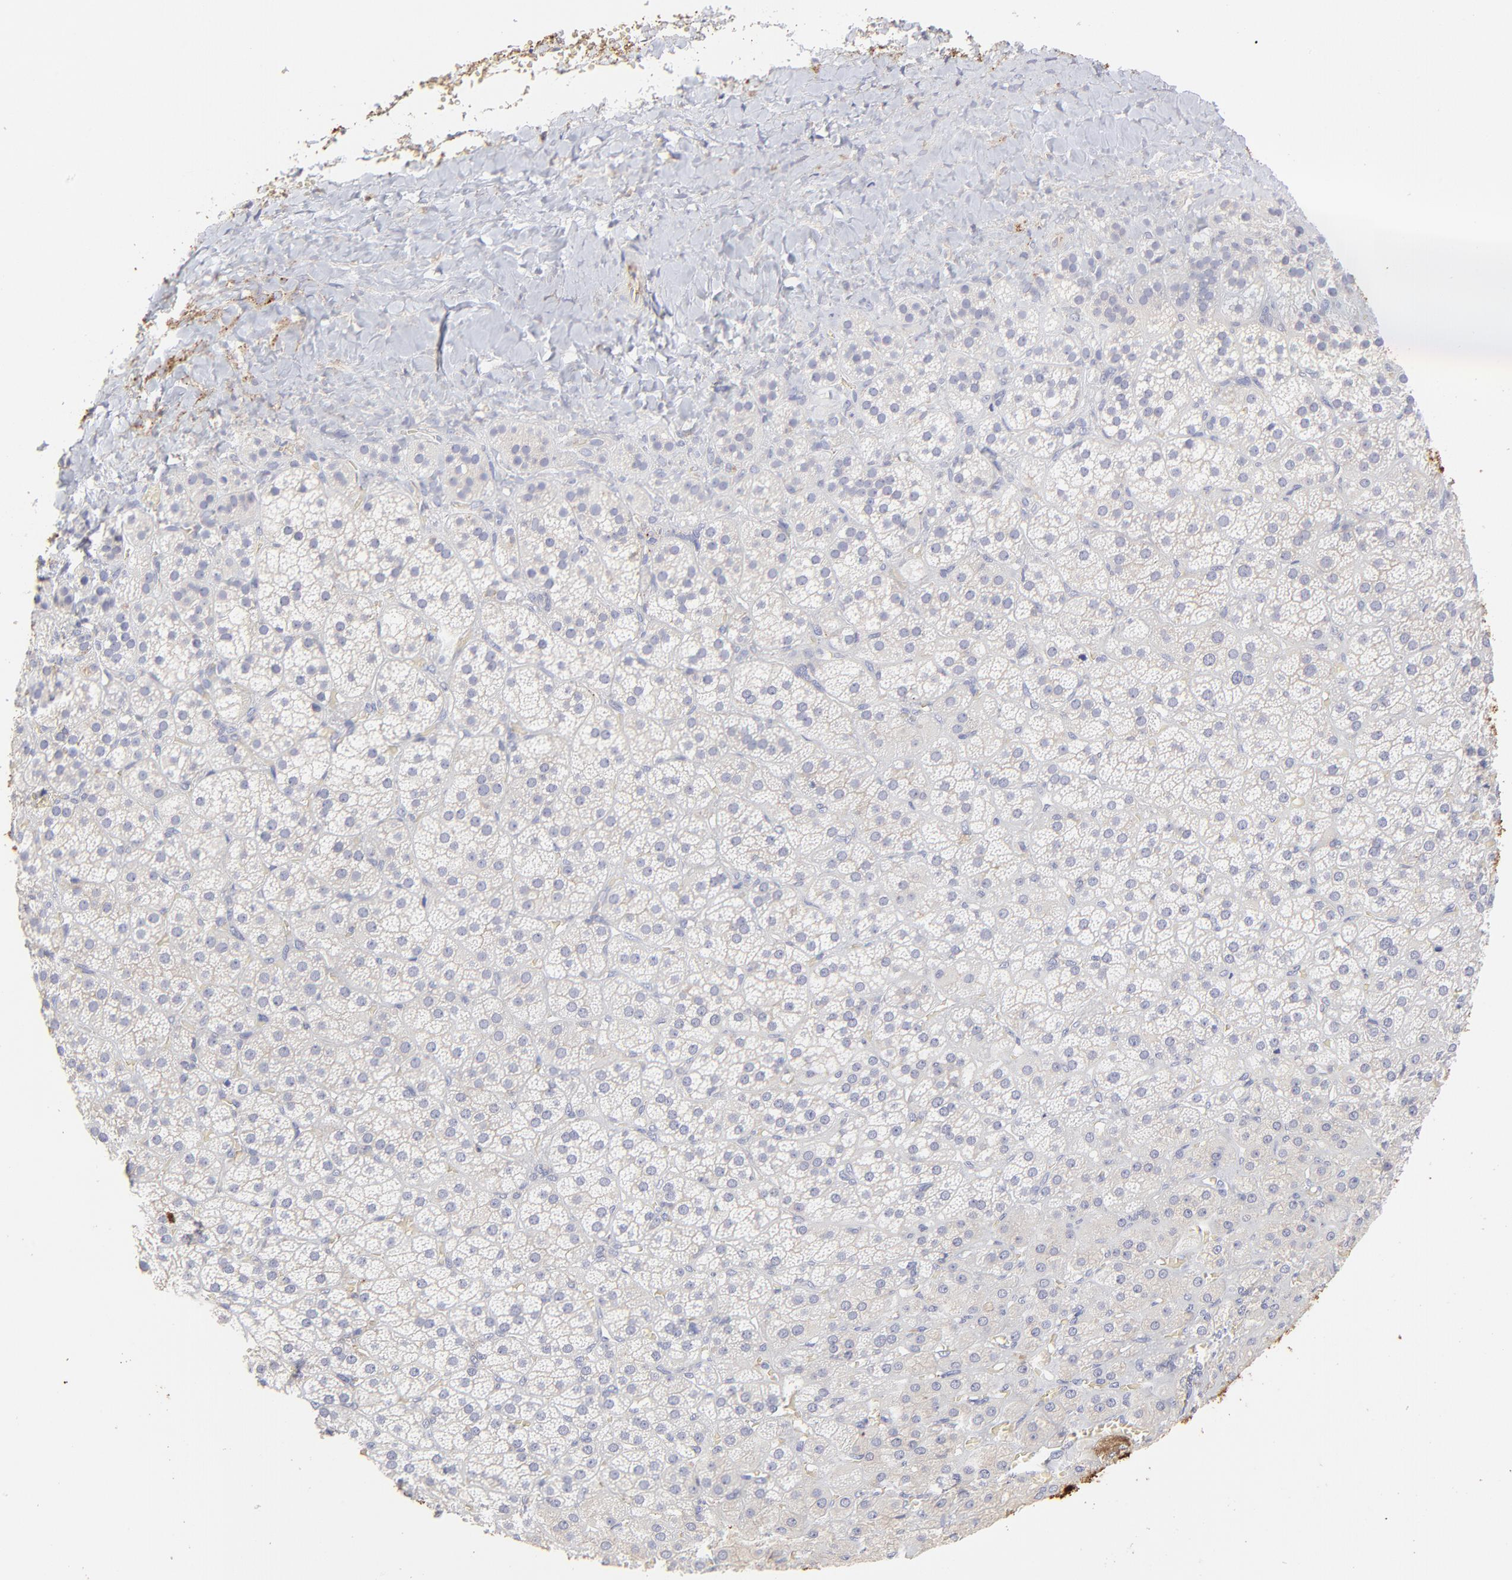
{"staining": {"intensity": "strong", "quantity": "<25%", "location": "cytoplasmic/membranous"}, "tissue": "adrenal gland", "cell_type": "Glandular cells", "image_type": "normal", "snomed": [{"axis": "morphology", "description": "Normal tissue, NOS"}, {"axis": "topography", "description": "Adrenal gland"}], "caption": "Protein expression analysis of unremarkable human adrenal gland reveals strong cytoplasmic/membranous expression in about <25% of glandular cells.", "gene": "LHFPL1", "patient": {"sex": "female", "age": 71}}